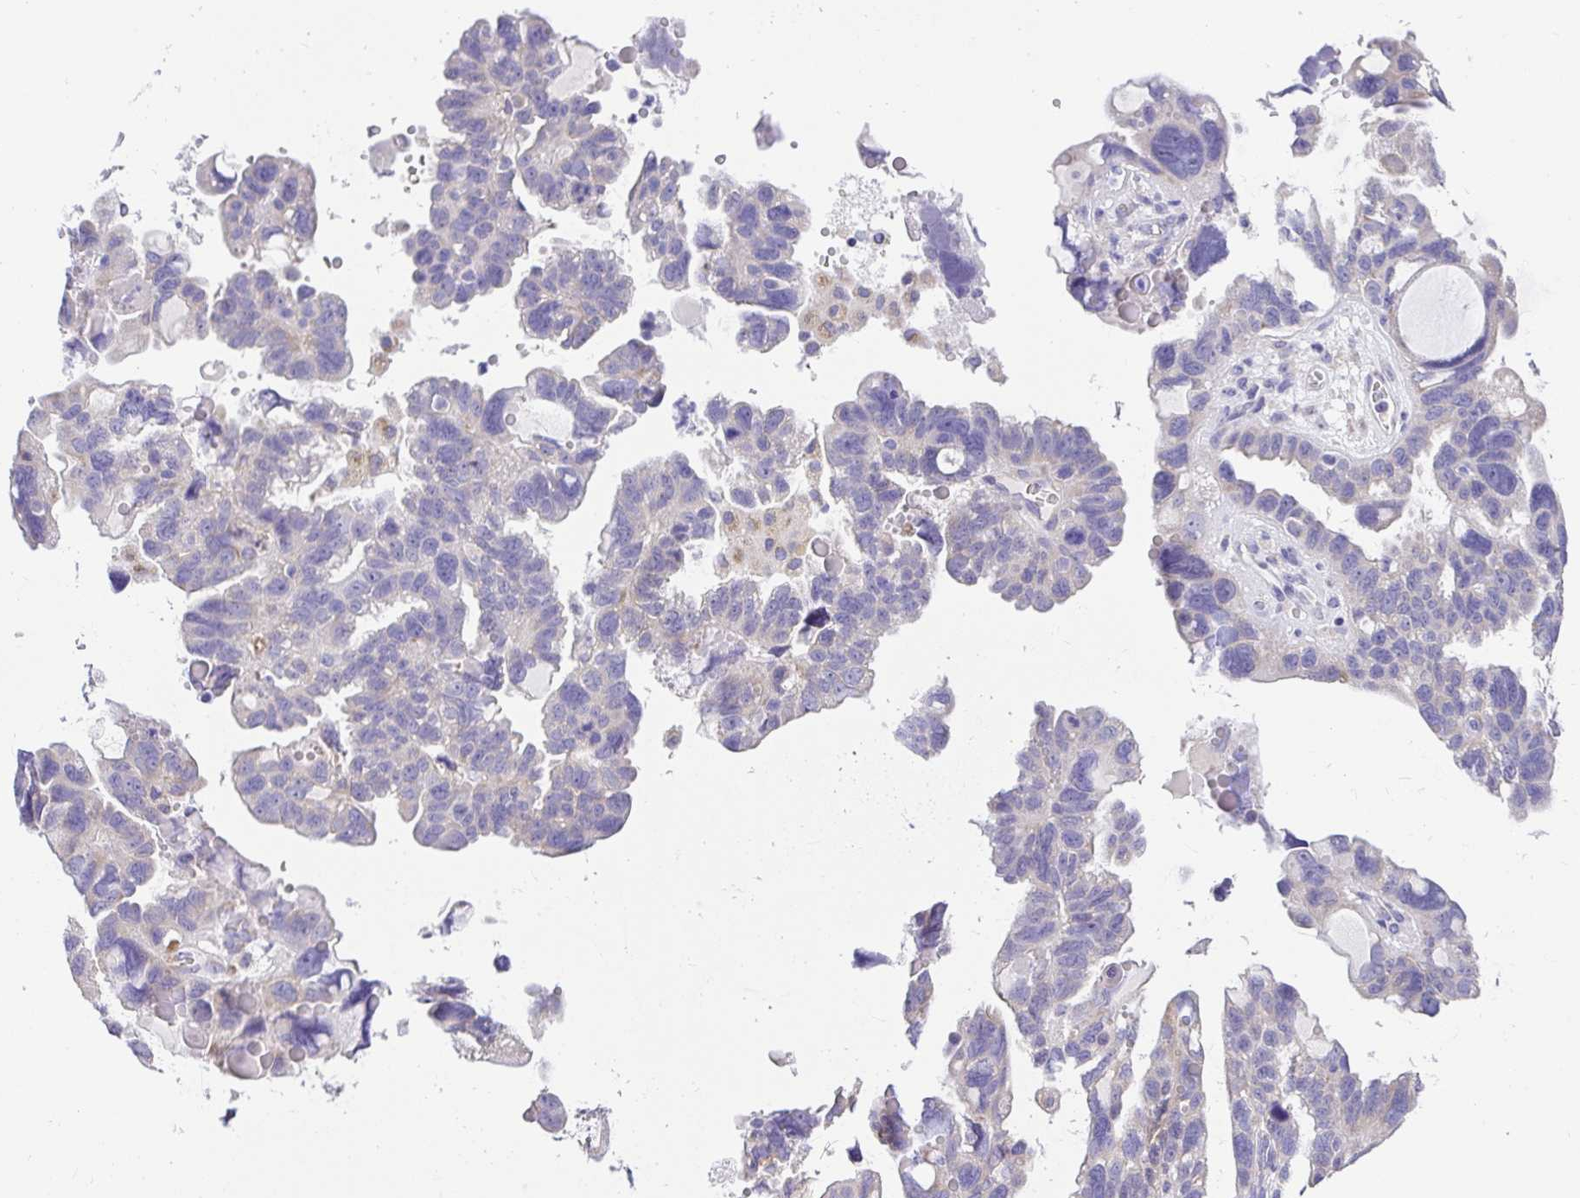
{"staining": {"intensity": "negative", "quantity": "none", "location": "none"}, "tissue": "ovarian cancer", "cell_type": "Tumor cells", "image_type": "cancer", "snomed": [{"axis": "morphology", "description": "Cystadenocarcinoma, serous, NOS"}, {"axis": "topography", "description": "Ovary"}], "caption": "DAB immunohistochemical staining of ovarian cancer (serous cystadenocarcinoma) displays no significant expression in tumor cells.", "gene": "ADRA2C", "patient": {"sex": "female", "age": 60}}